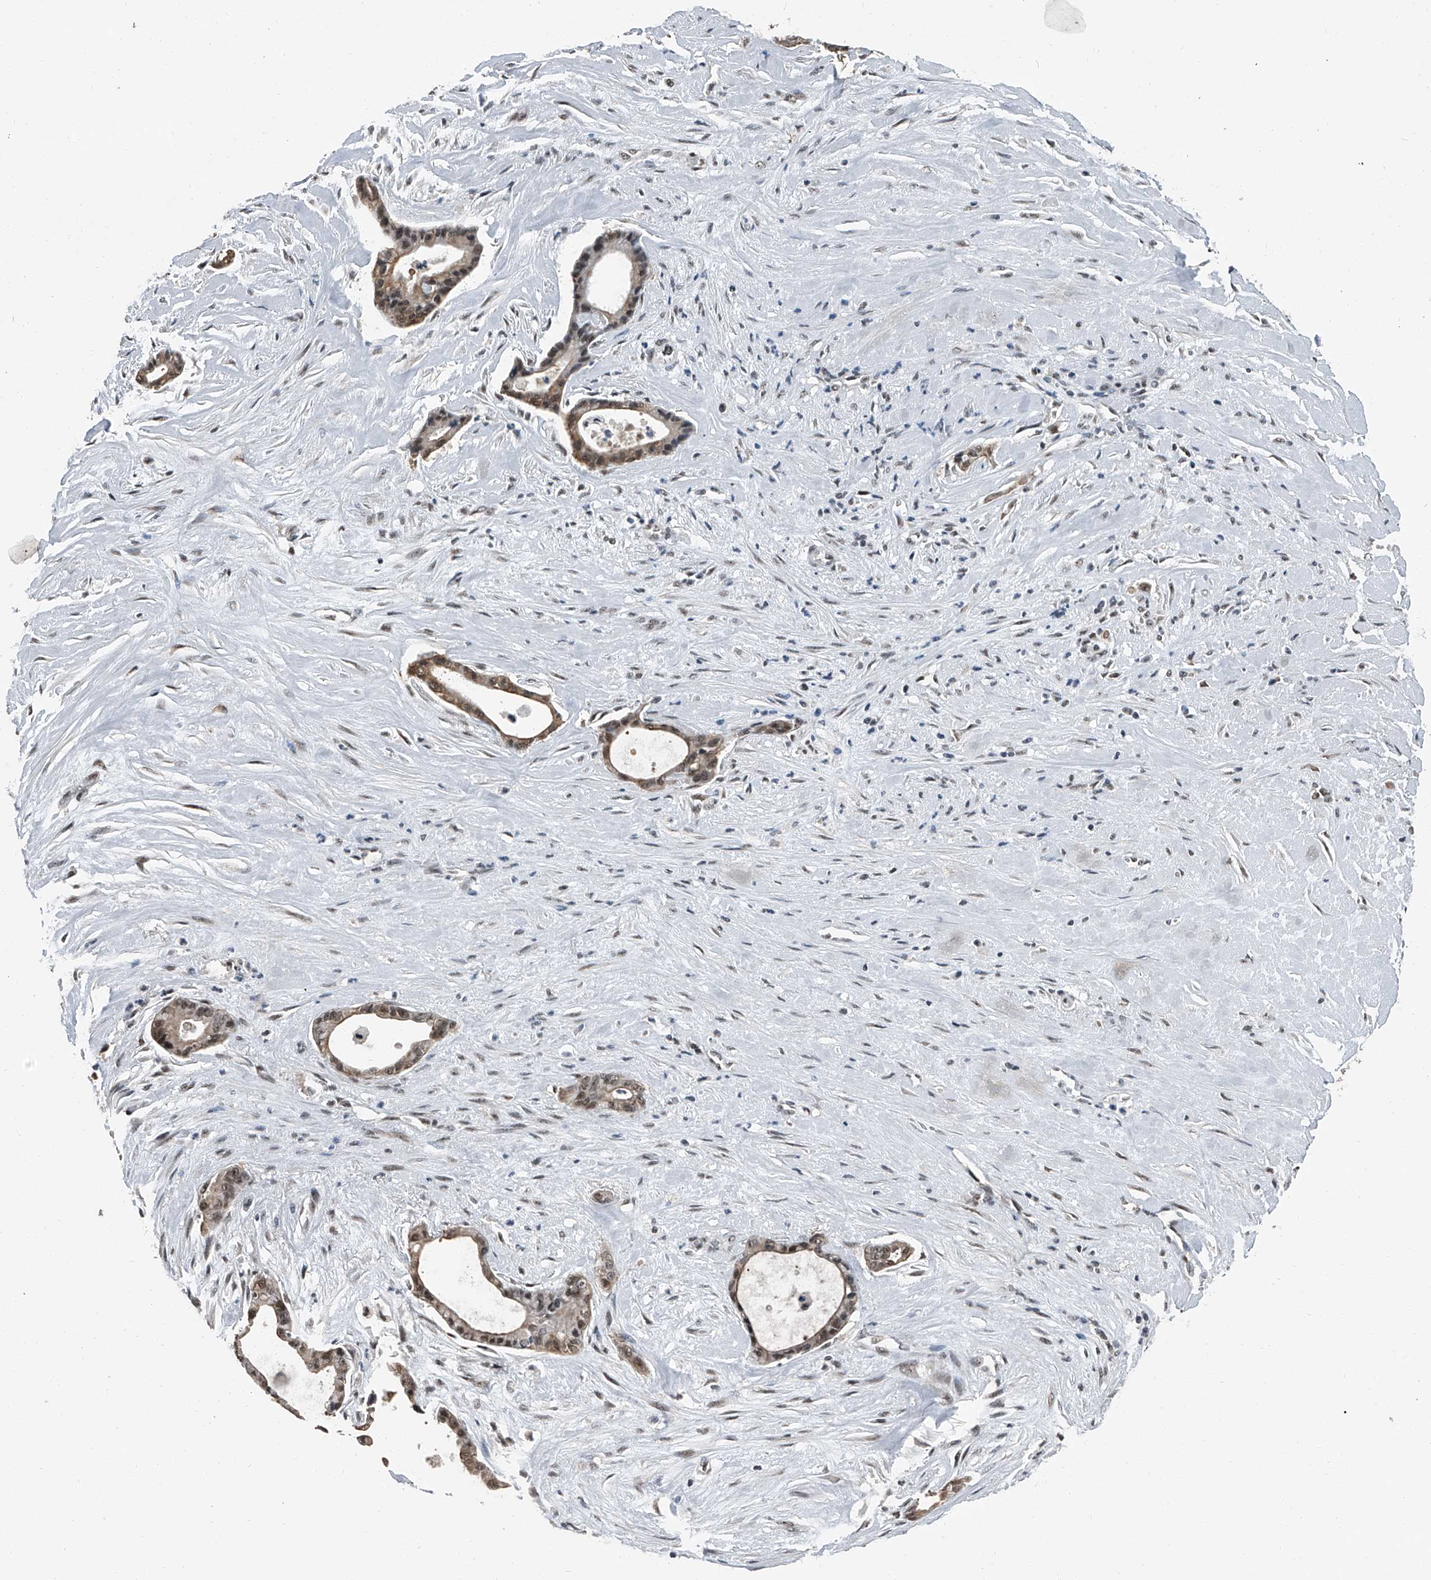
{"staining": {"intensity": "moderate", "quantity": ">75%", "location": "cytoplasmic/membranous,nuclear"}, "tissue": "liver cancer", "cell_type": "Tumor cells", "image_type": "cancer", "snomed": [{"axis": "morphology", "description": "Cholangiocarcinoma"}, {"axis": "topography", "description": "Liver"}], "caption": "Liver cancer (cholangiocarcinoma) stained with DAB (3,3'-diaminobenzidine) immunohistochemistry demonstrates medium levels of moderate cytoplasmic/membranous and nuclear positivity in about >75% of tumor cells.", "gene": "TCOF1", "patient": {"sex": "female", "age": 55}}